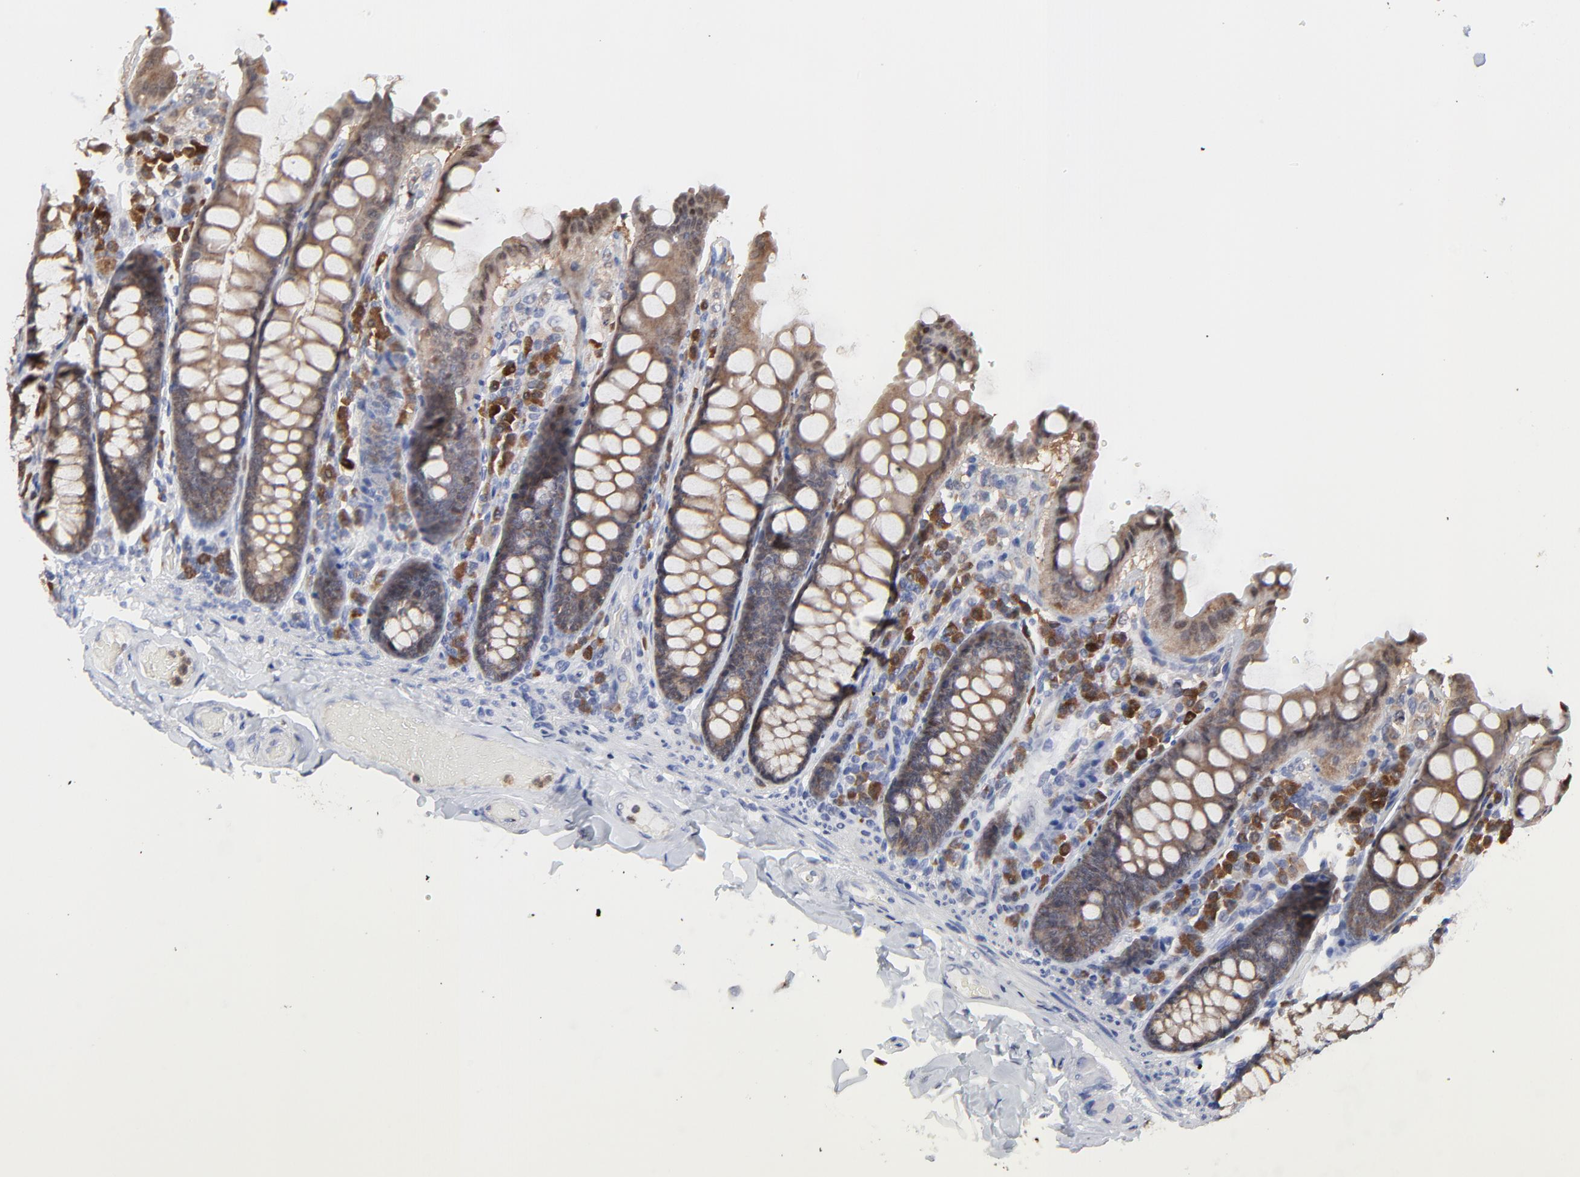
{"staining": {"intensity": "negative", "quantity": "none", "location": "none"}, "tissue": "colon", "cell_type": "Endothelial cells", "image_type": "normal", "snomed": [{"axis": "morphology", "description": "Normal tissue, NOS"}, {"axis": "topography", "description": "Colon"}], "caption": "Immunohistochemical staining of unremarkable colon displays no significant expression in endothelial cells. The staining was performed using DAB to visualize the protein expression in brown, while the nuclei were stained in blue with hematoxylin (Magnification: 20x).", "gene": "CASP3", "patient": {"sex": "female", "age": 61}}